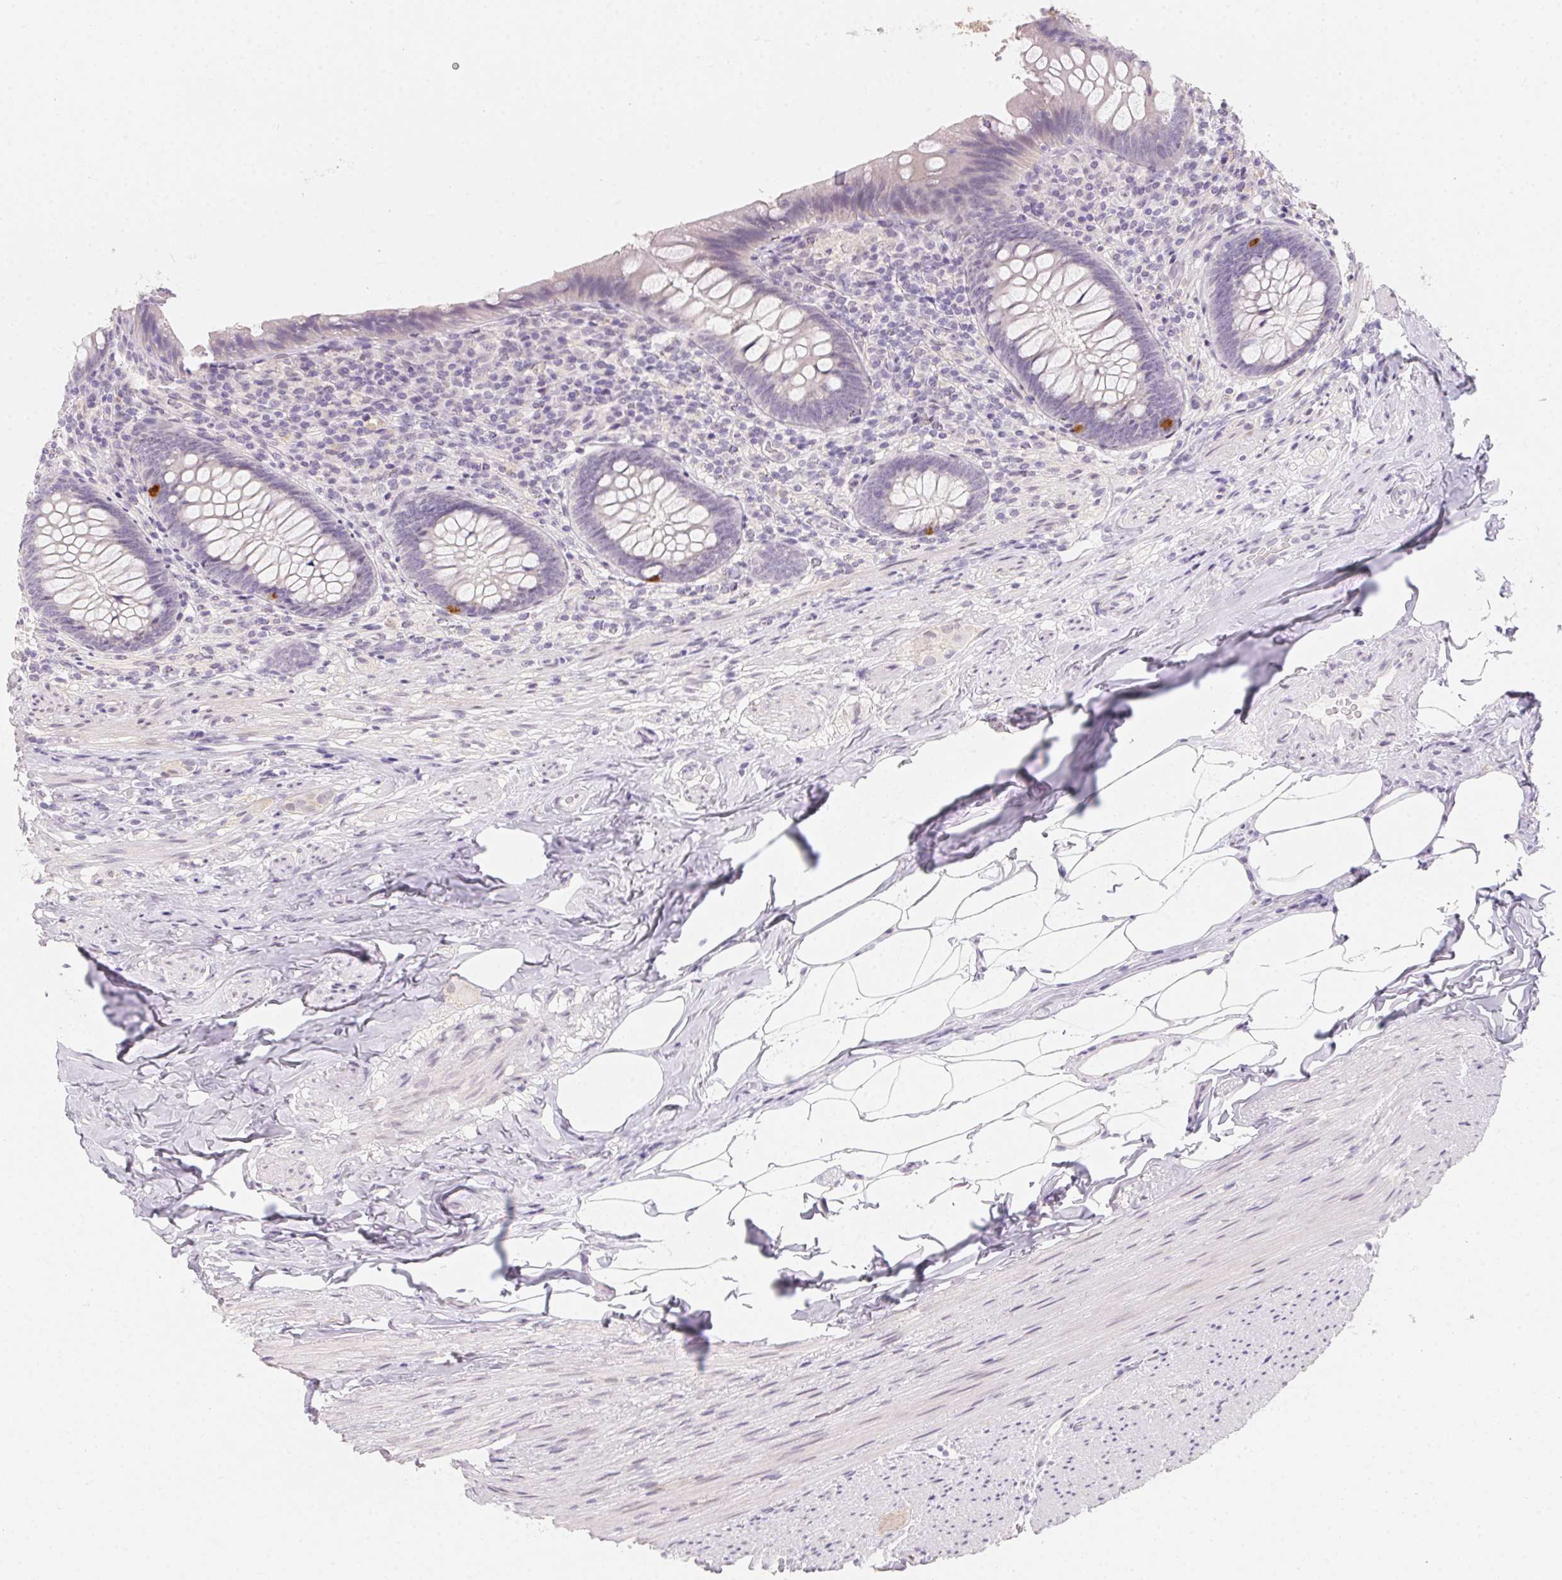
{"staining": {"intensity": "moderate", "quantity": "<25%", "location": "cytoplasmic/membranous"}, "tissue": "appendix", "cell_type": "Glandular cells", "image_type": "normal", "snomed": [{"axis": "morphology", "description": "Normal tissue, NOS"}, {"axis": "topography", "description": "Appendix"}], "caption": "DAB immunohistochemical staining of unremarkable human appendix shows moderate cytoplasmic/membranous protein staining in approximately <25% of glandular cells. (Stains: DAB (3,3'-diaminobenzidine) in brown, nuclei in blue, Microscopy: brightfield microscopy at high magnification).", "gene": "MORC1", "patient": {"sex": "male", "age": 47}}